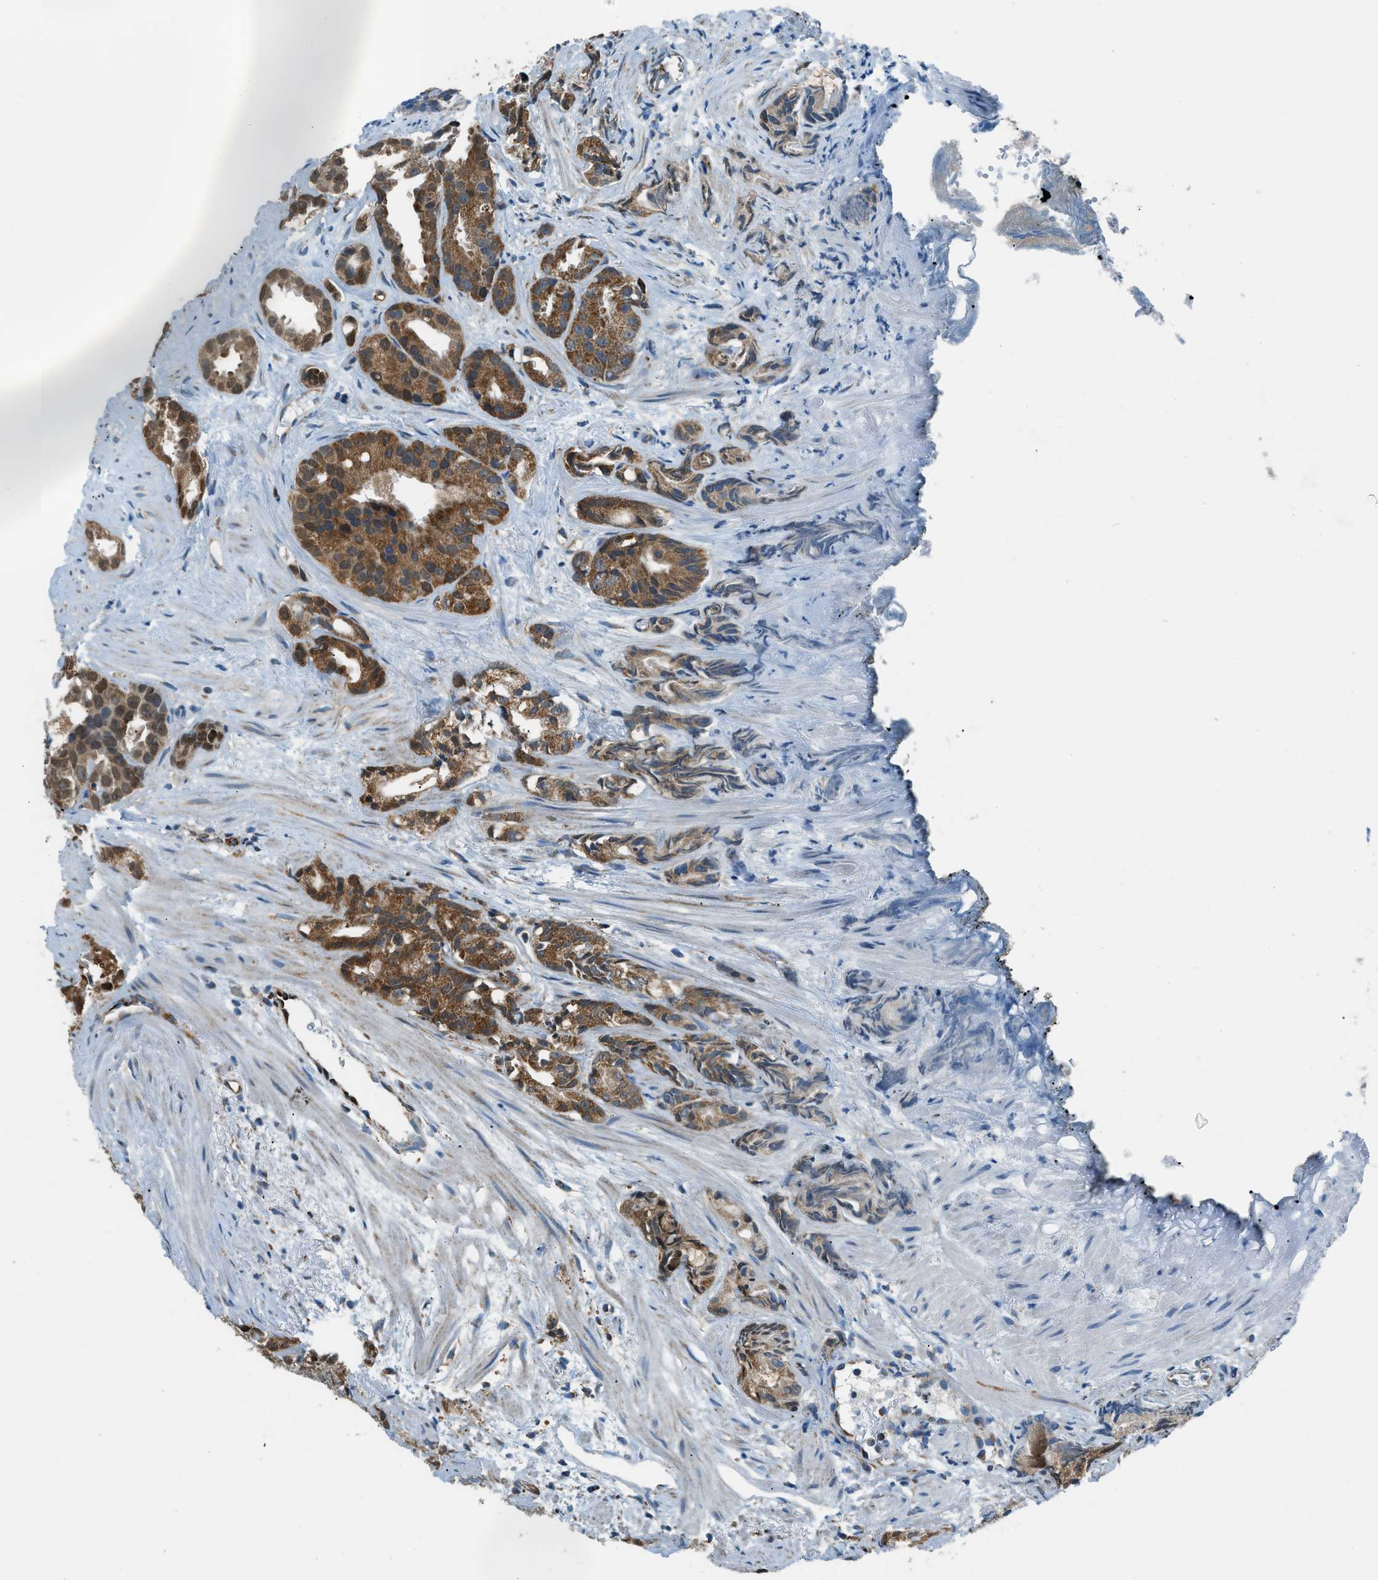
{"staining": {"intensity": "strong", "quantity": ">75%", "location": "cytoplasmic/membranous,nuclear"}, "tissue": "prostate cancer", "cell_type": "Tumor cells", "image_type": "cancer", "snomed": [{"axis": "morphology", "description": "Adenocarcinoma, Low grade"}, {"axis": "topography", "description": "Prostate"}], "caption": "Immunohistochemistry (IHC) of adenocarcinoma (low-grade) (prostate) exhibits high levels of strong cytoplasmic/membranous and nuclear staining in approximately >75% of tumor cells.", "gene": "PIGG", "patient": {"sex": "male", "age": 89}}